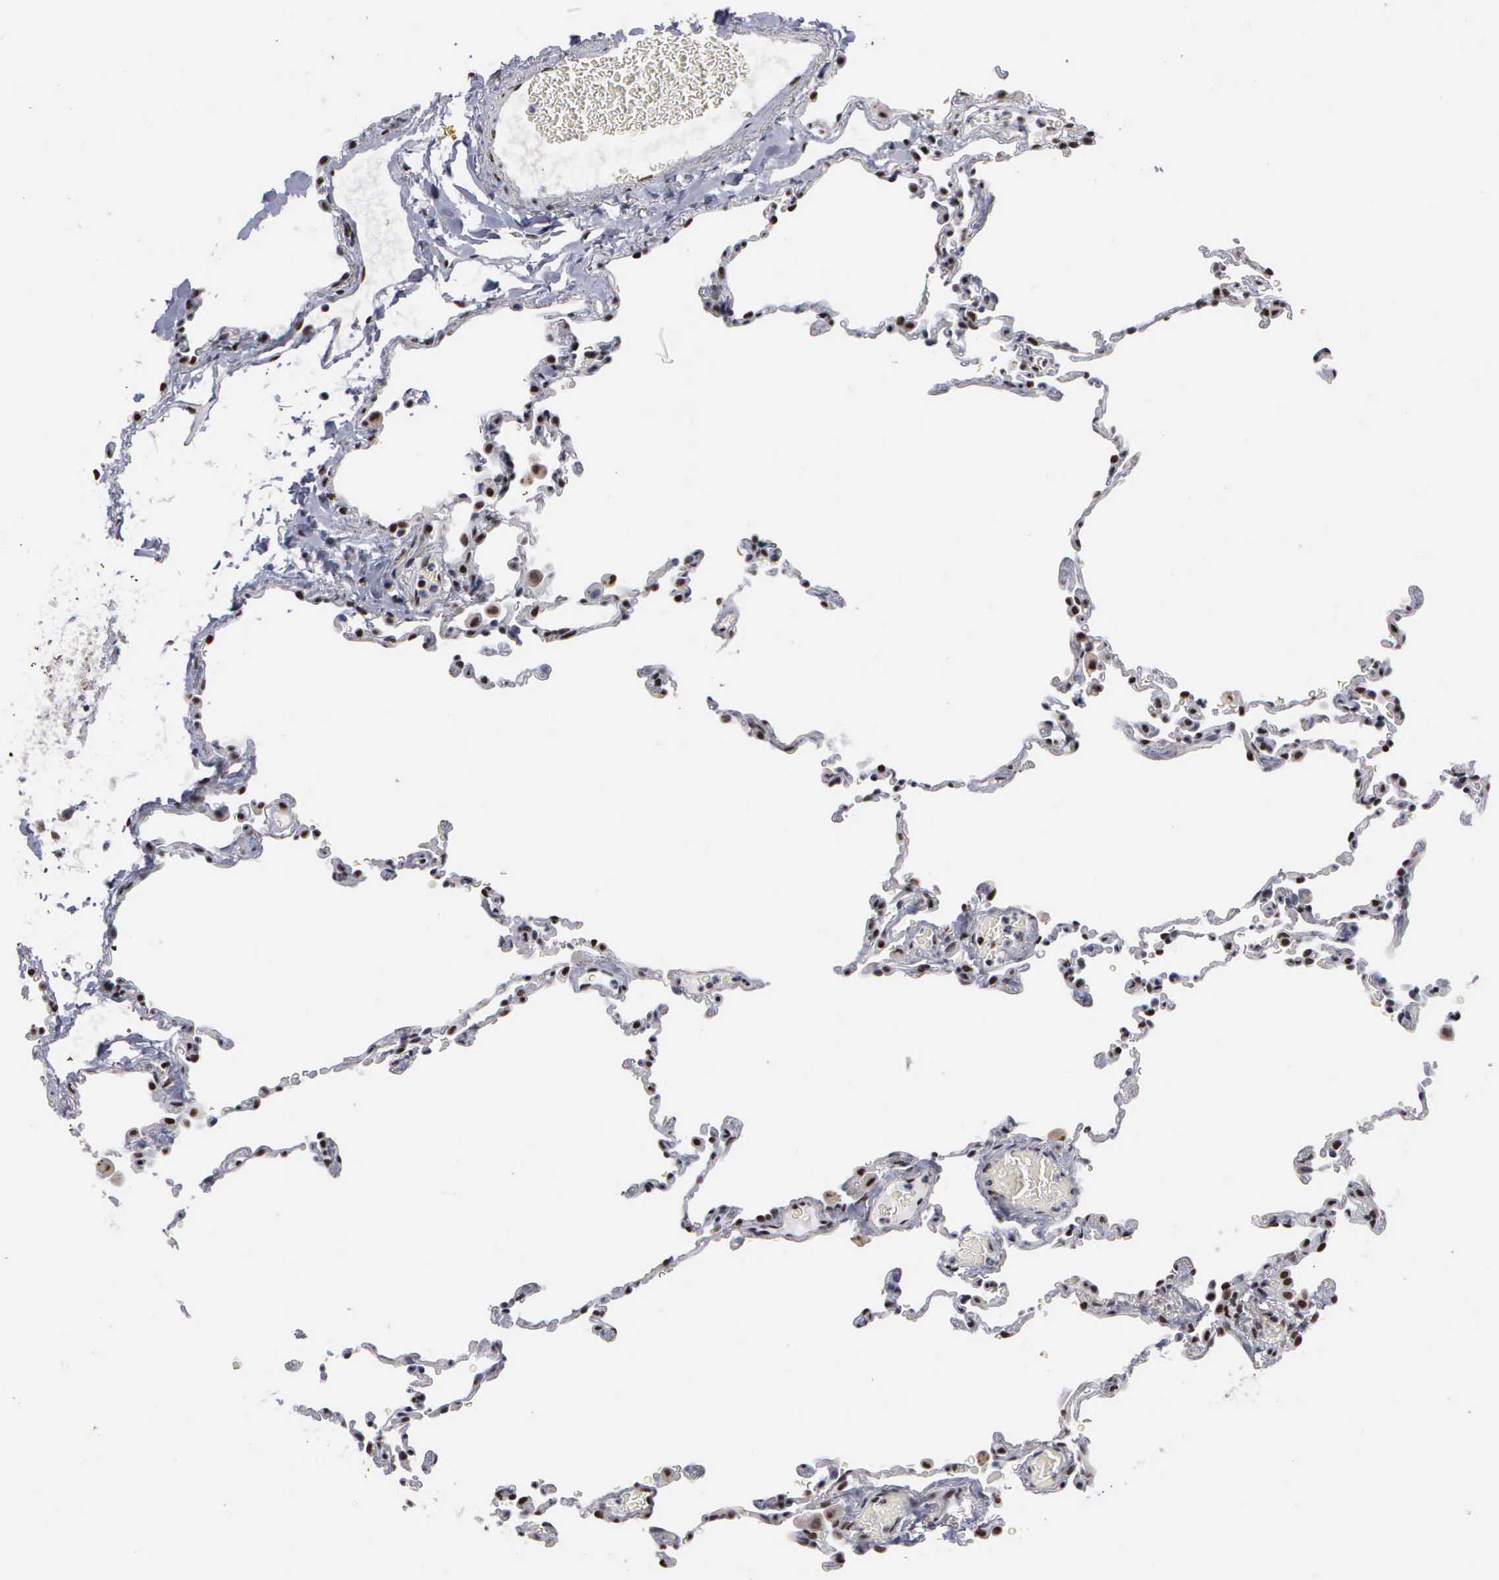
{"staining": {"intensity": "moderate", "quantity": ">75%", "location": "nuclear"}, "tissue": "lung", "cell_type": "Alveolar cells", "image_type": "normal", "snomed": [{"axis": "morphology", "description": "Normal tissue, NOS"}, {"axis": "topography", "description": "Lung"}], "caption": "Alveolar cells demonstrate medium levels of moderate nuclear positivity in about >75% of cells in normal lung.", "gene": "KIAA0586", "patient": {"sex": "female", "age": 61}}